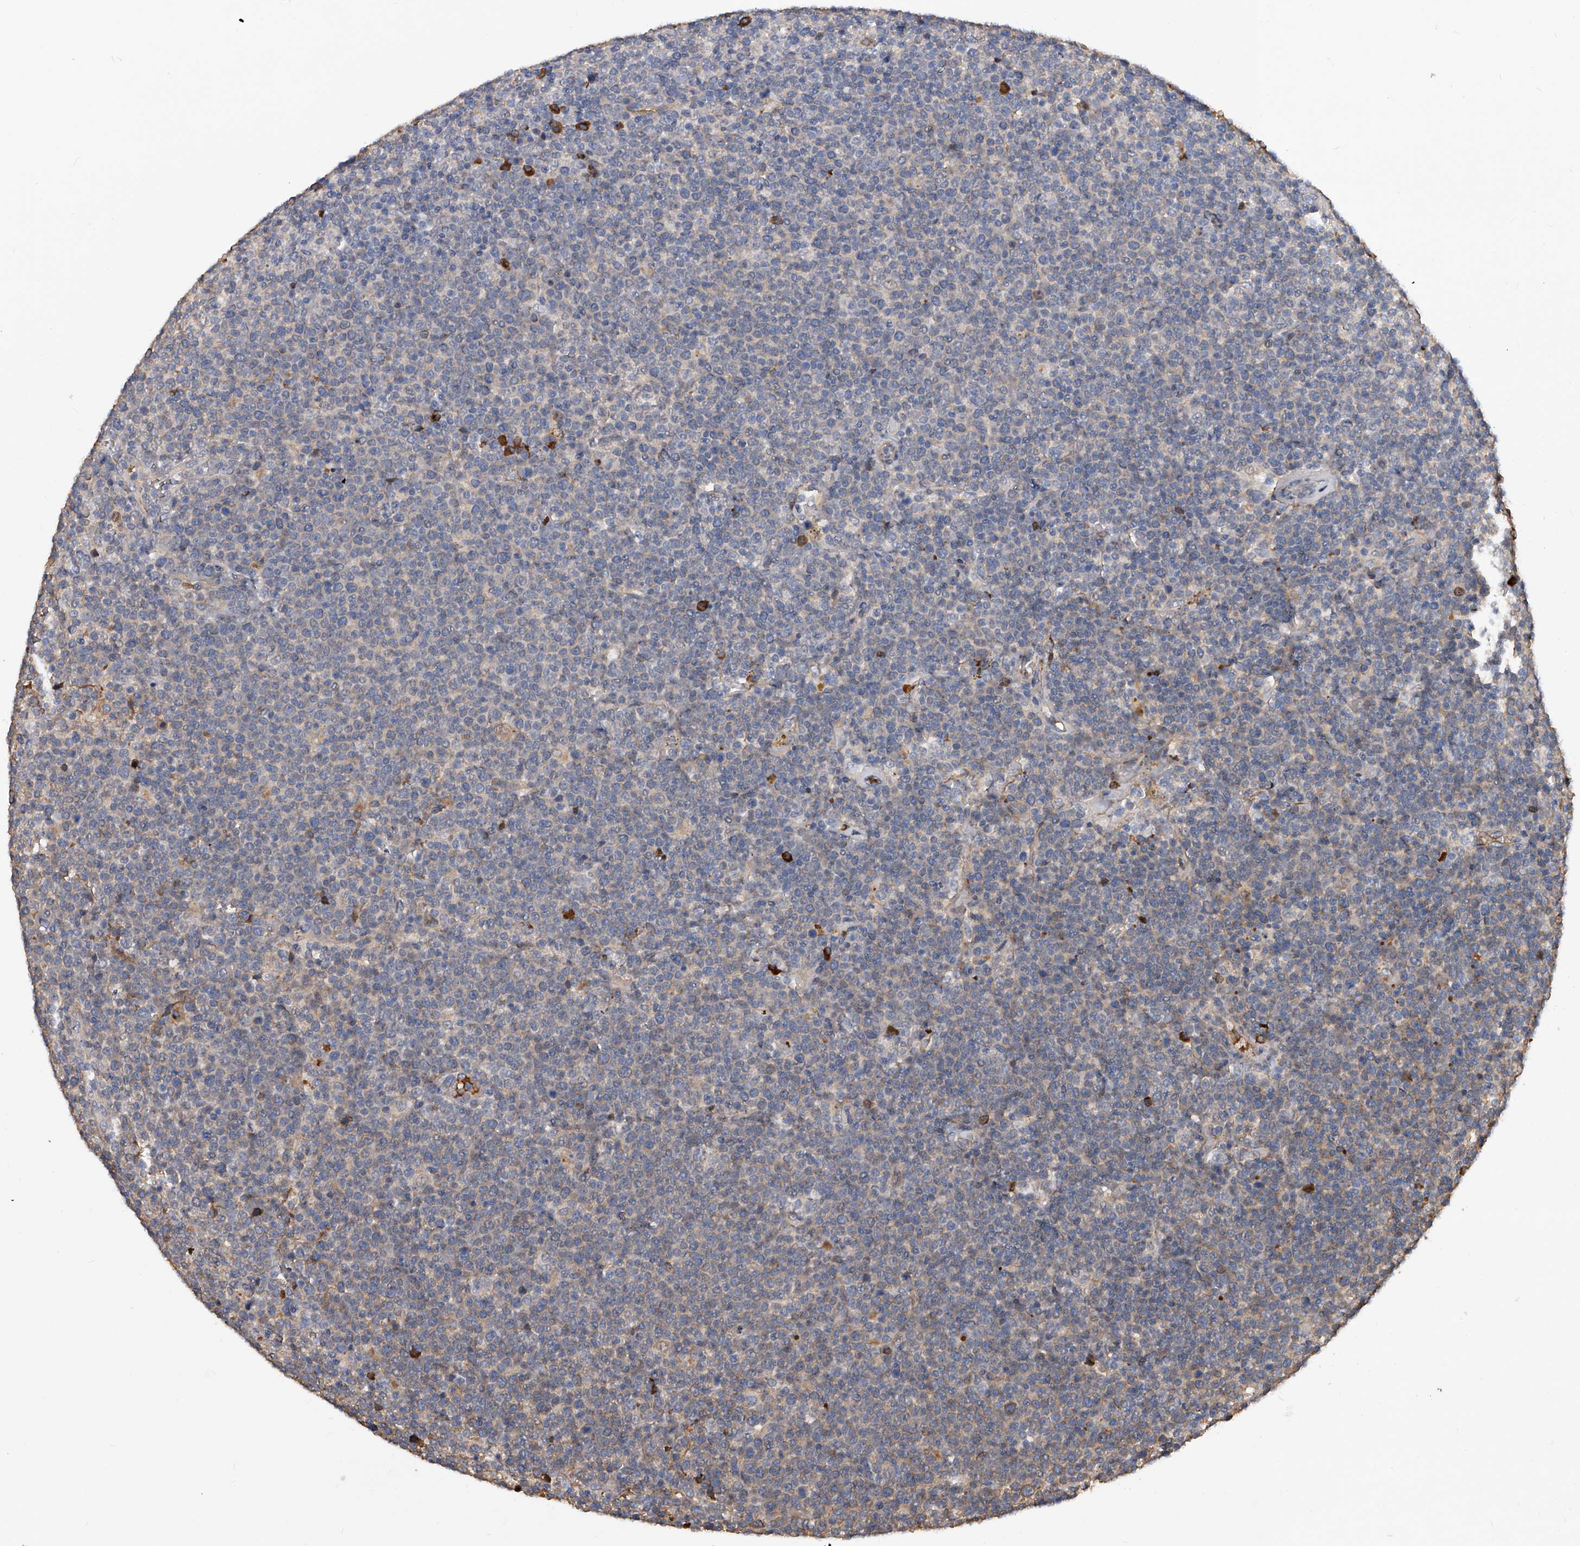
{"staining": {"intensity": "negative", "quantity": "none", "location": "none"}, "tissue": "lymphoma", "cell_type": "Tumor cells", "image_type": "cancer", "snomed": [{"axis": "morphology", "description": "Malignant lymphoma, non-Hodgkin's type, High grade"}, {"axis": "topography", "description": "Lymph node"}], "caption": "Histopathology image shows no protein positivity in tumor cells of lymphoma tissue.", "gene": "ZNF25", "patient": {"sex": "male", "age": 61}}